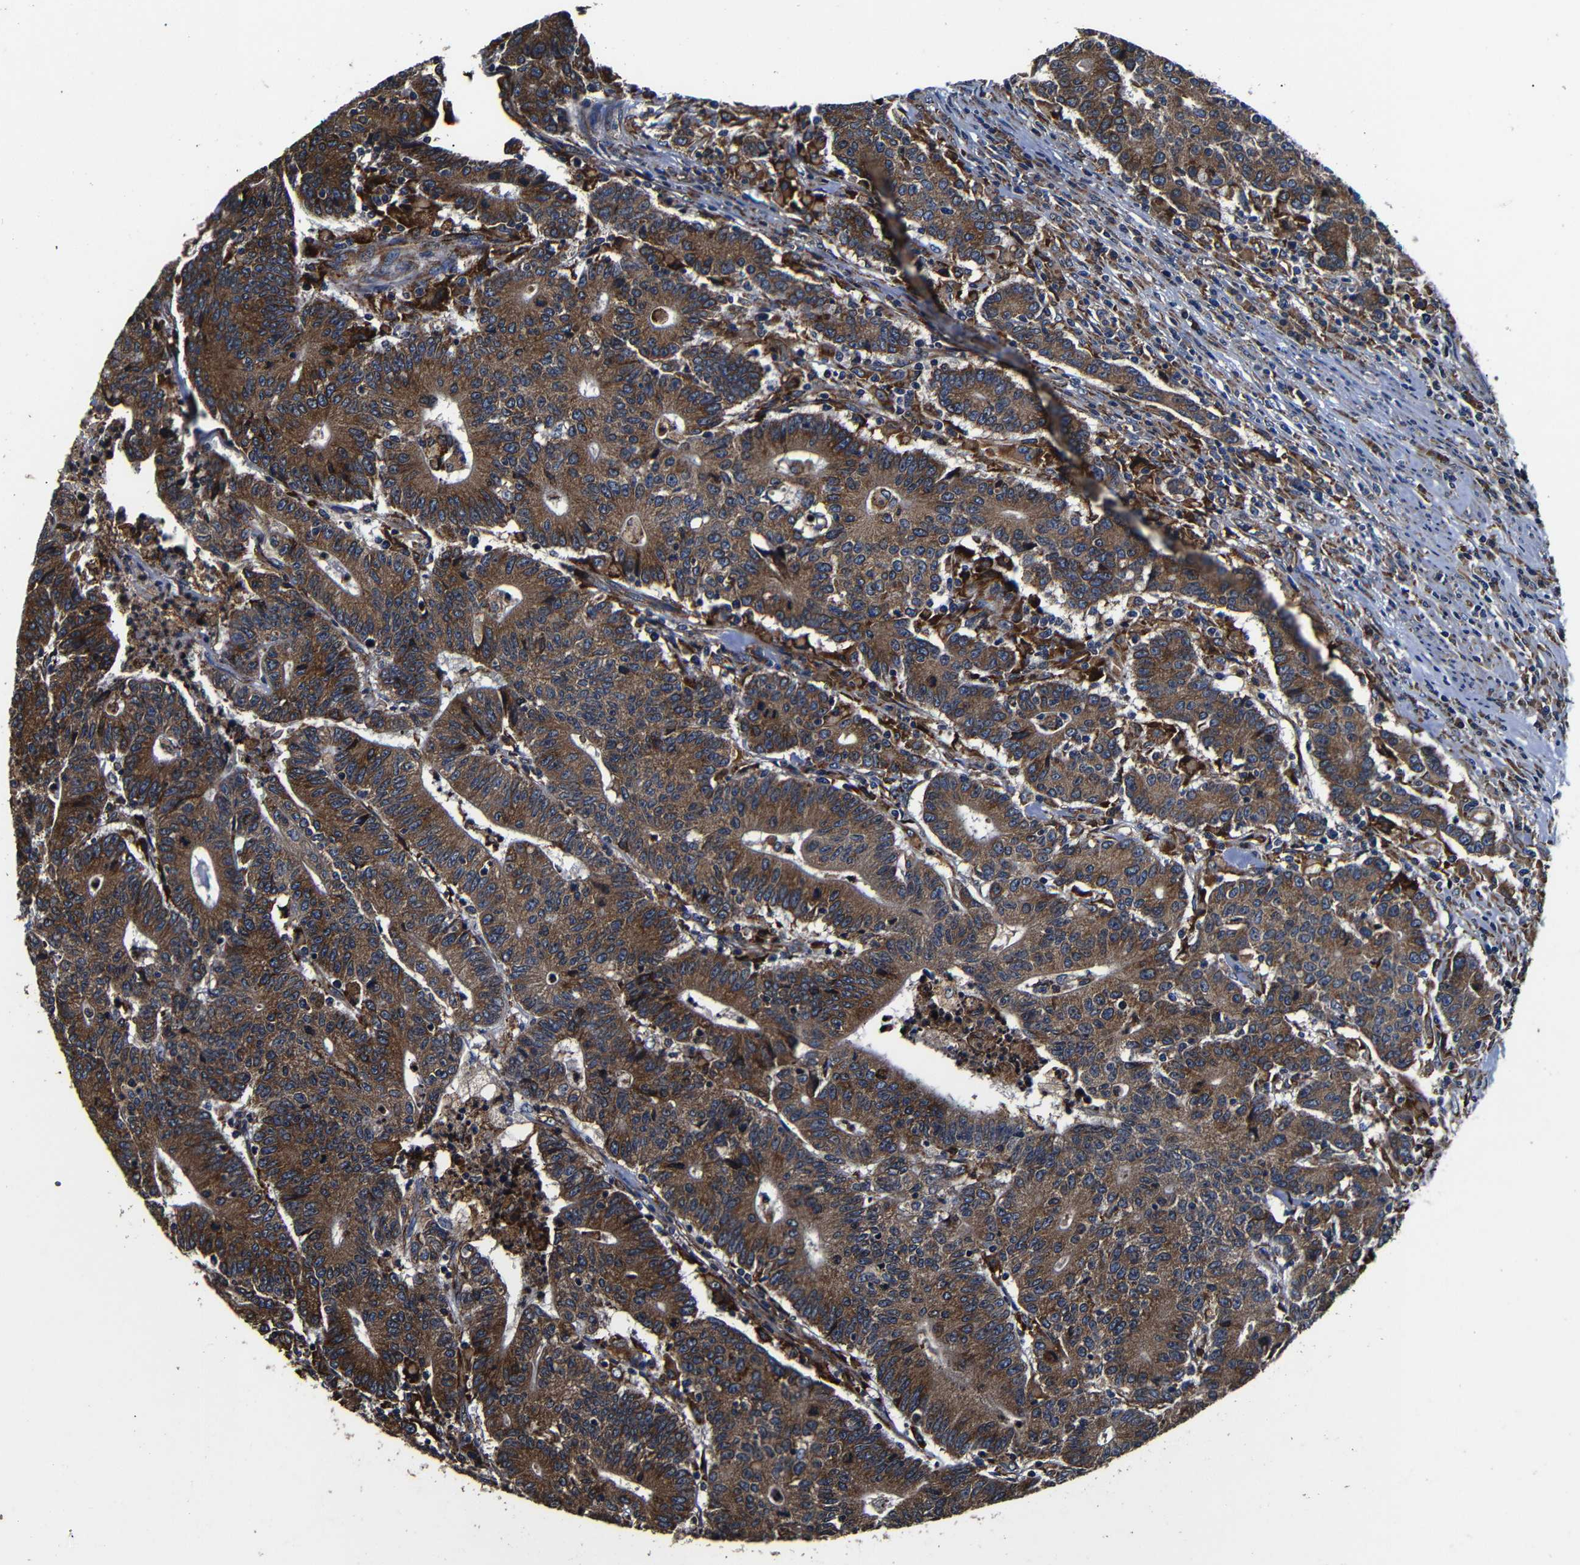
{"staining": {"intensity": "strong", "quantity": ">75%", "location": "cytoplasmic/membranous"}, "tissue": "colorectal cancer", "cell_type": "Tumor cells", "image_type": "cancer", "snomed": [{"axis": "morphology", "description": "Normal tissue, NOS"}, {"axis": "morphology", "description": "Adenocarcinoma, NOS"}, {"axis": "topography", "description": "Colon"}], "caption": "An IHC photomicrograph of neoplastic tissue is shown. Protein staining in brown highlights strong cytoplasmic/membranous positivity in colorectal cancer within tumor cells. (brown staining indicates protein expression, while blue staining denotes nuclei).", "gene": "SCN9A", "patient": {"sex": "female", "age": 75}}